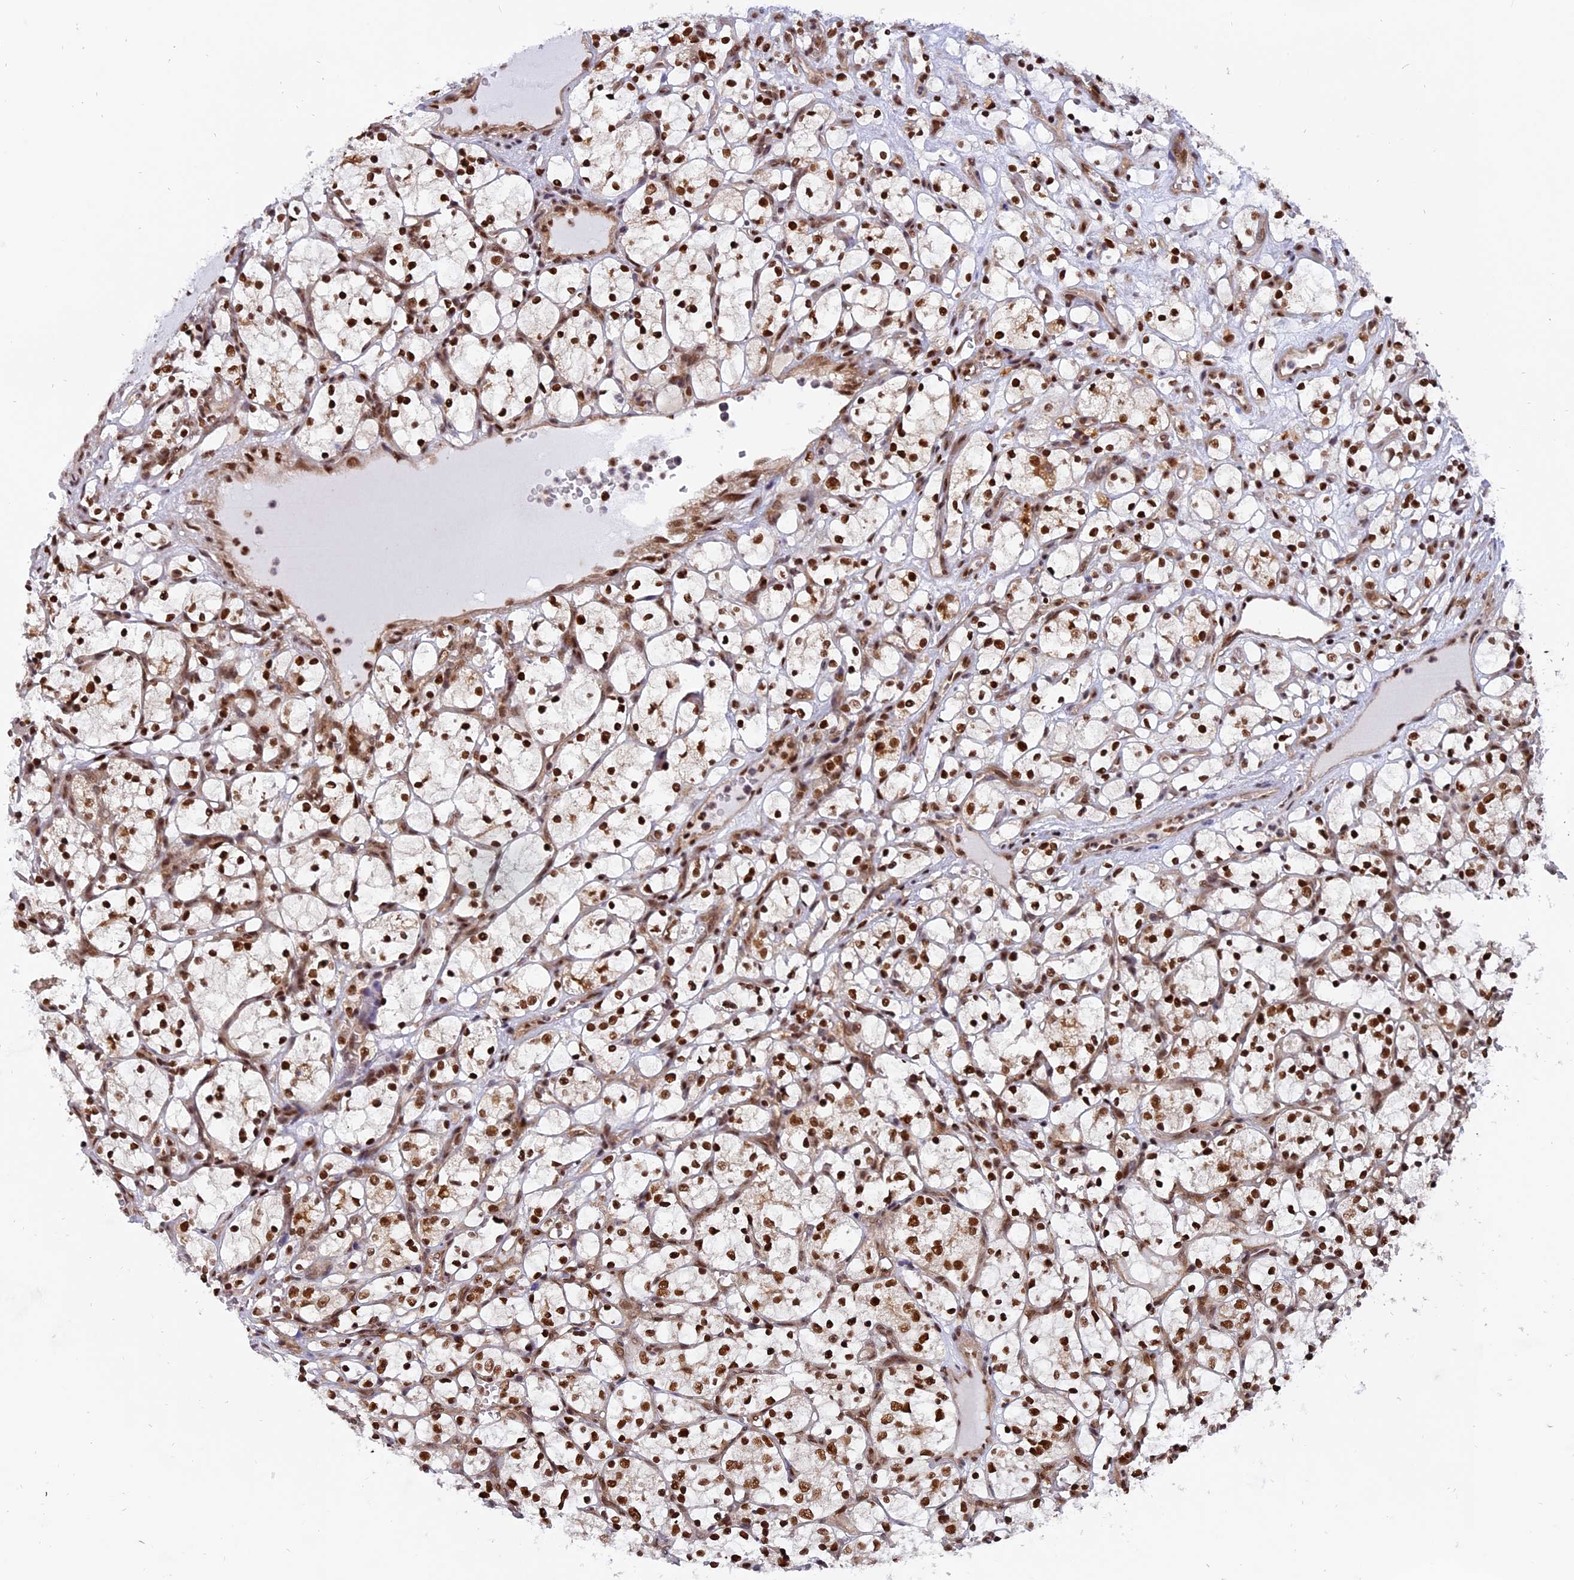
{"staining": {"intensity": "strong", "quantity": ">75%", "location": "nuclear"}, "tissue": "renal cancer", "cell_type": "Tumor cells", "image_type": "cancer", "snomed": [{"axis": "morphology", "description": "Adenocarcinoma, NOS"}, {"axis": "topography", "description": "Kidney"}], "caption": "Strong nuclear expression for a protein is seen in approximately >75% of tumor cells of renal cancer using immunohistochemistry (IHC).", "gene": "RAMAC", "patient": {"sex": "female", "age": 69}}